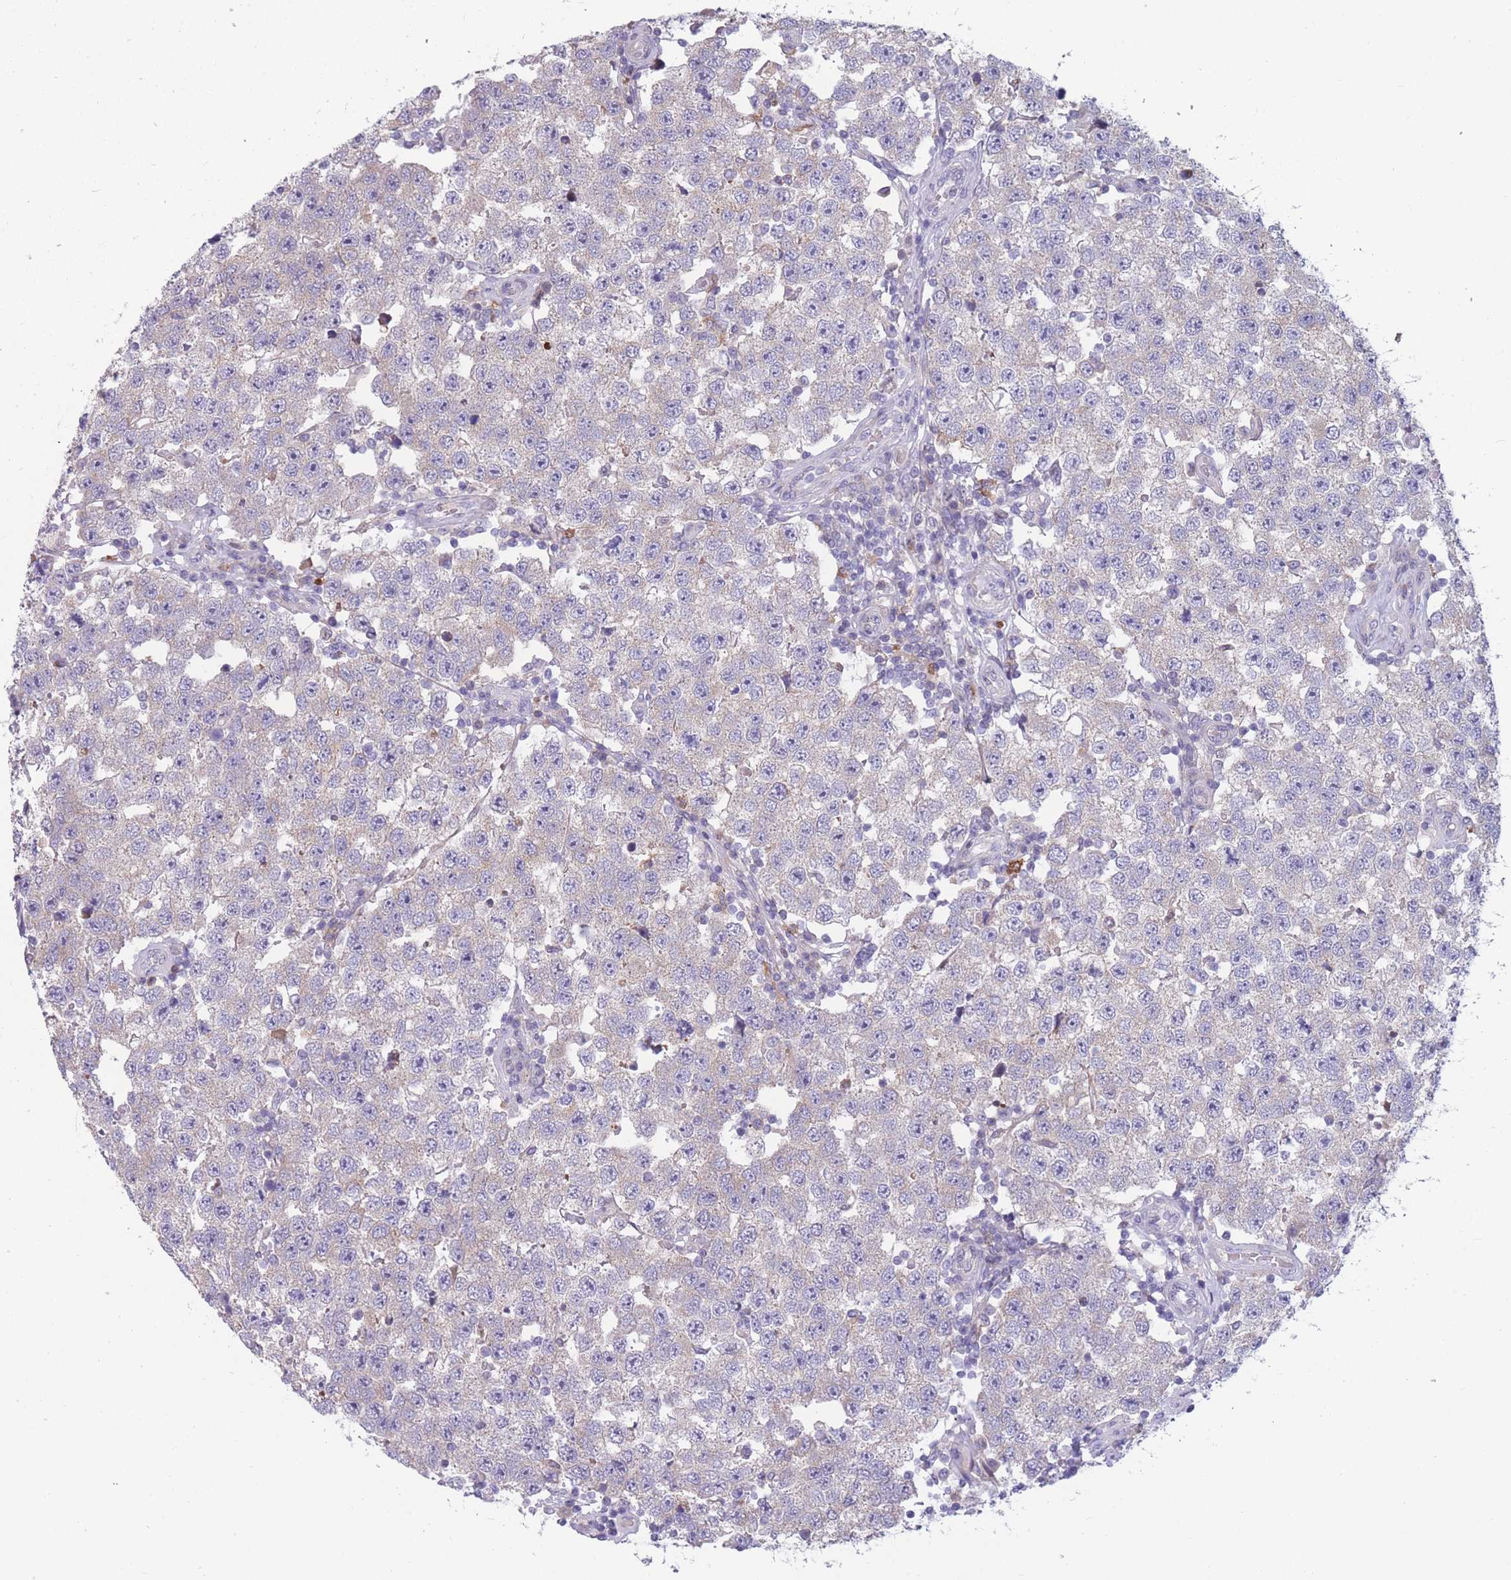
{"staining": {"intensity": "negative", "quantity": "none", "location": "none"}, "tissue": "testis cancer", "cell_type": "Tumor cells", "image_type": "cancer", "snomed": [{"axis": "morphology", "description": "Seminoma, NOS"}, {"axis": "topography", "description": "Testis"}], "caption": "The image exhibits no significant positivity in tumor cells of seminoma (testis).", "gene": "PDE4A", "patient": {"sex": "male", "age": 34}}